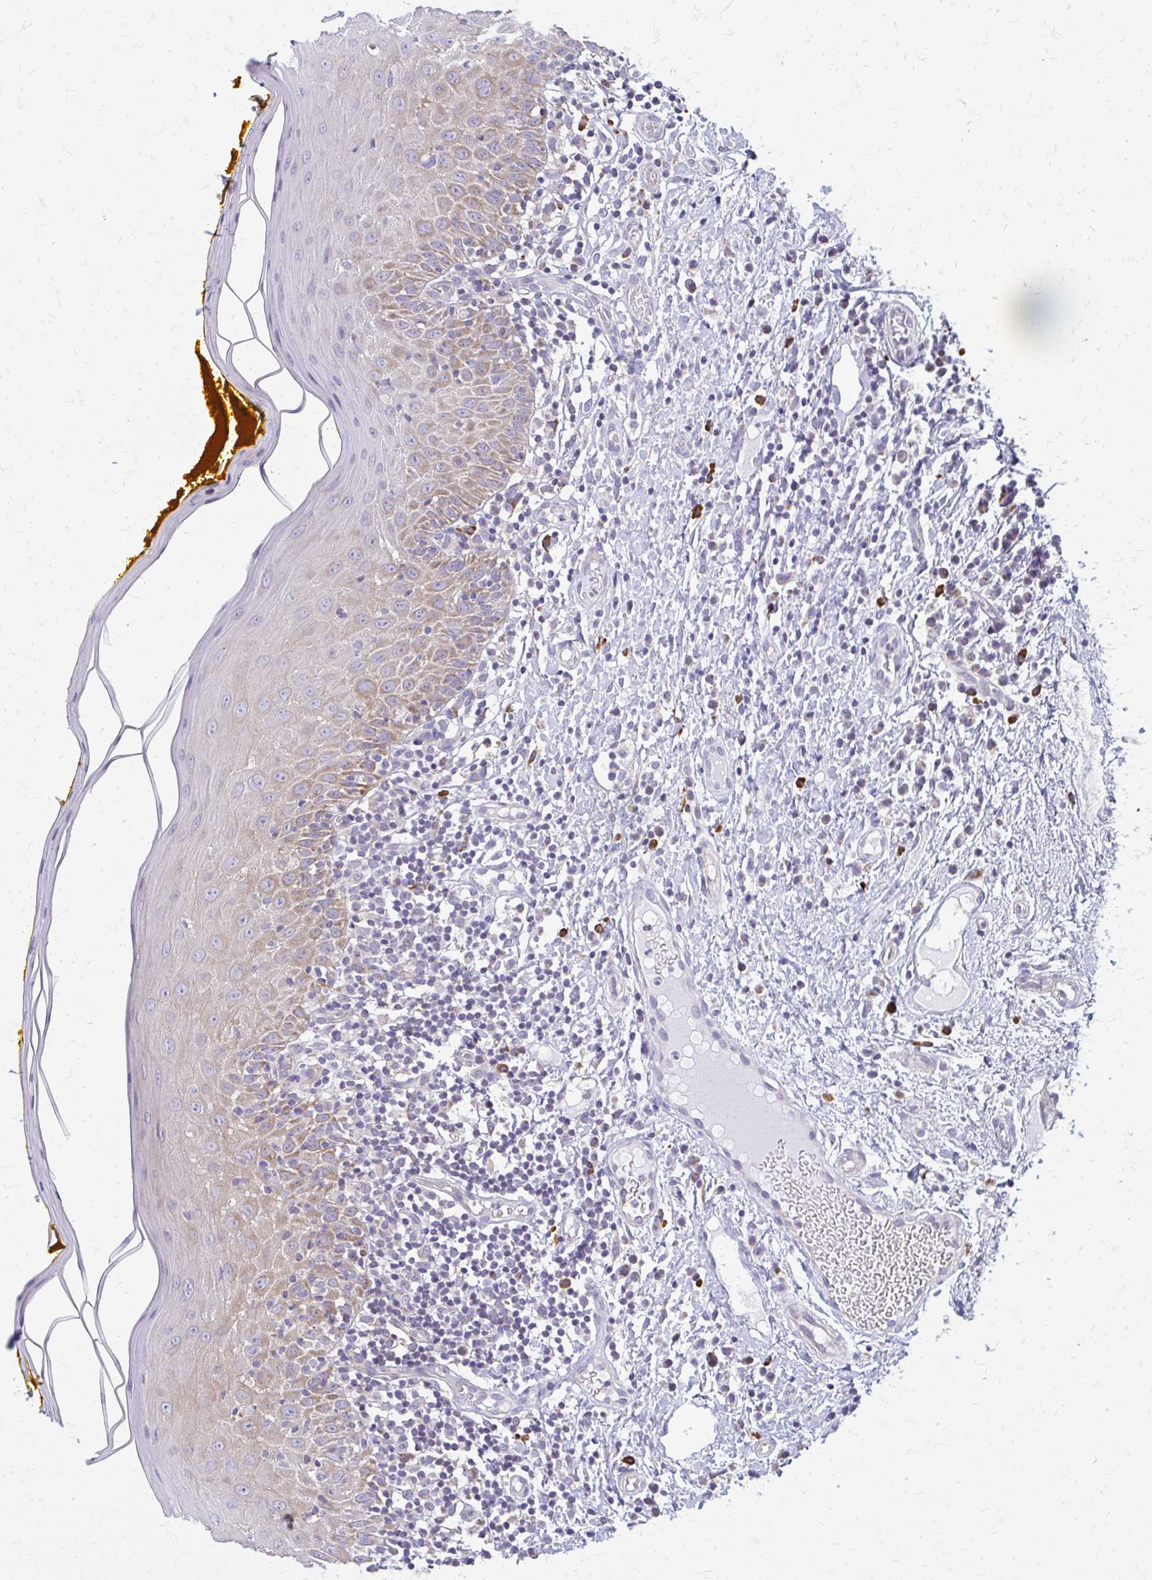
{"staining": {"intensity": "weak", "quantity": "25%-75%", "location": "cytoplasmic/membranous"}, "tissue": "oral mucosa", "cell_type": "Squamous epithelial cells", "image_type": "normal", "snomed": [{"axis": "morphology", "description": "Normal tissue, NOS"}, {"axis": "topography", "description": "Oral tissue"}, {"axis": "topography", "description": "Tounge, NOS"}], "caption": "Immunohistochemical staining of benign oral mucosa exhibits low levels of weak cytoplasmic/membranous expression in approximately 25%-75% of squamous epithelial cells. (Stains: DAB (3,3'-diaminobenzidine) in brown, nuclei in blue, Microscopy: brightfield microscopy at high magnification).", "gene": "IFIT1", "patient": {"sex": "female", "age": 58}}